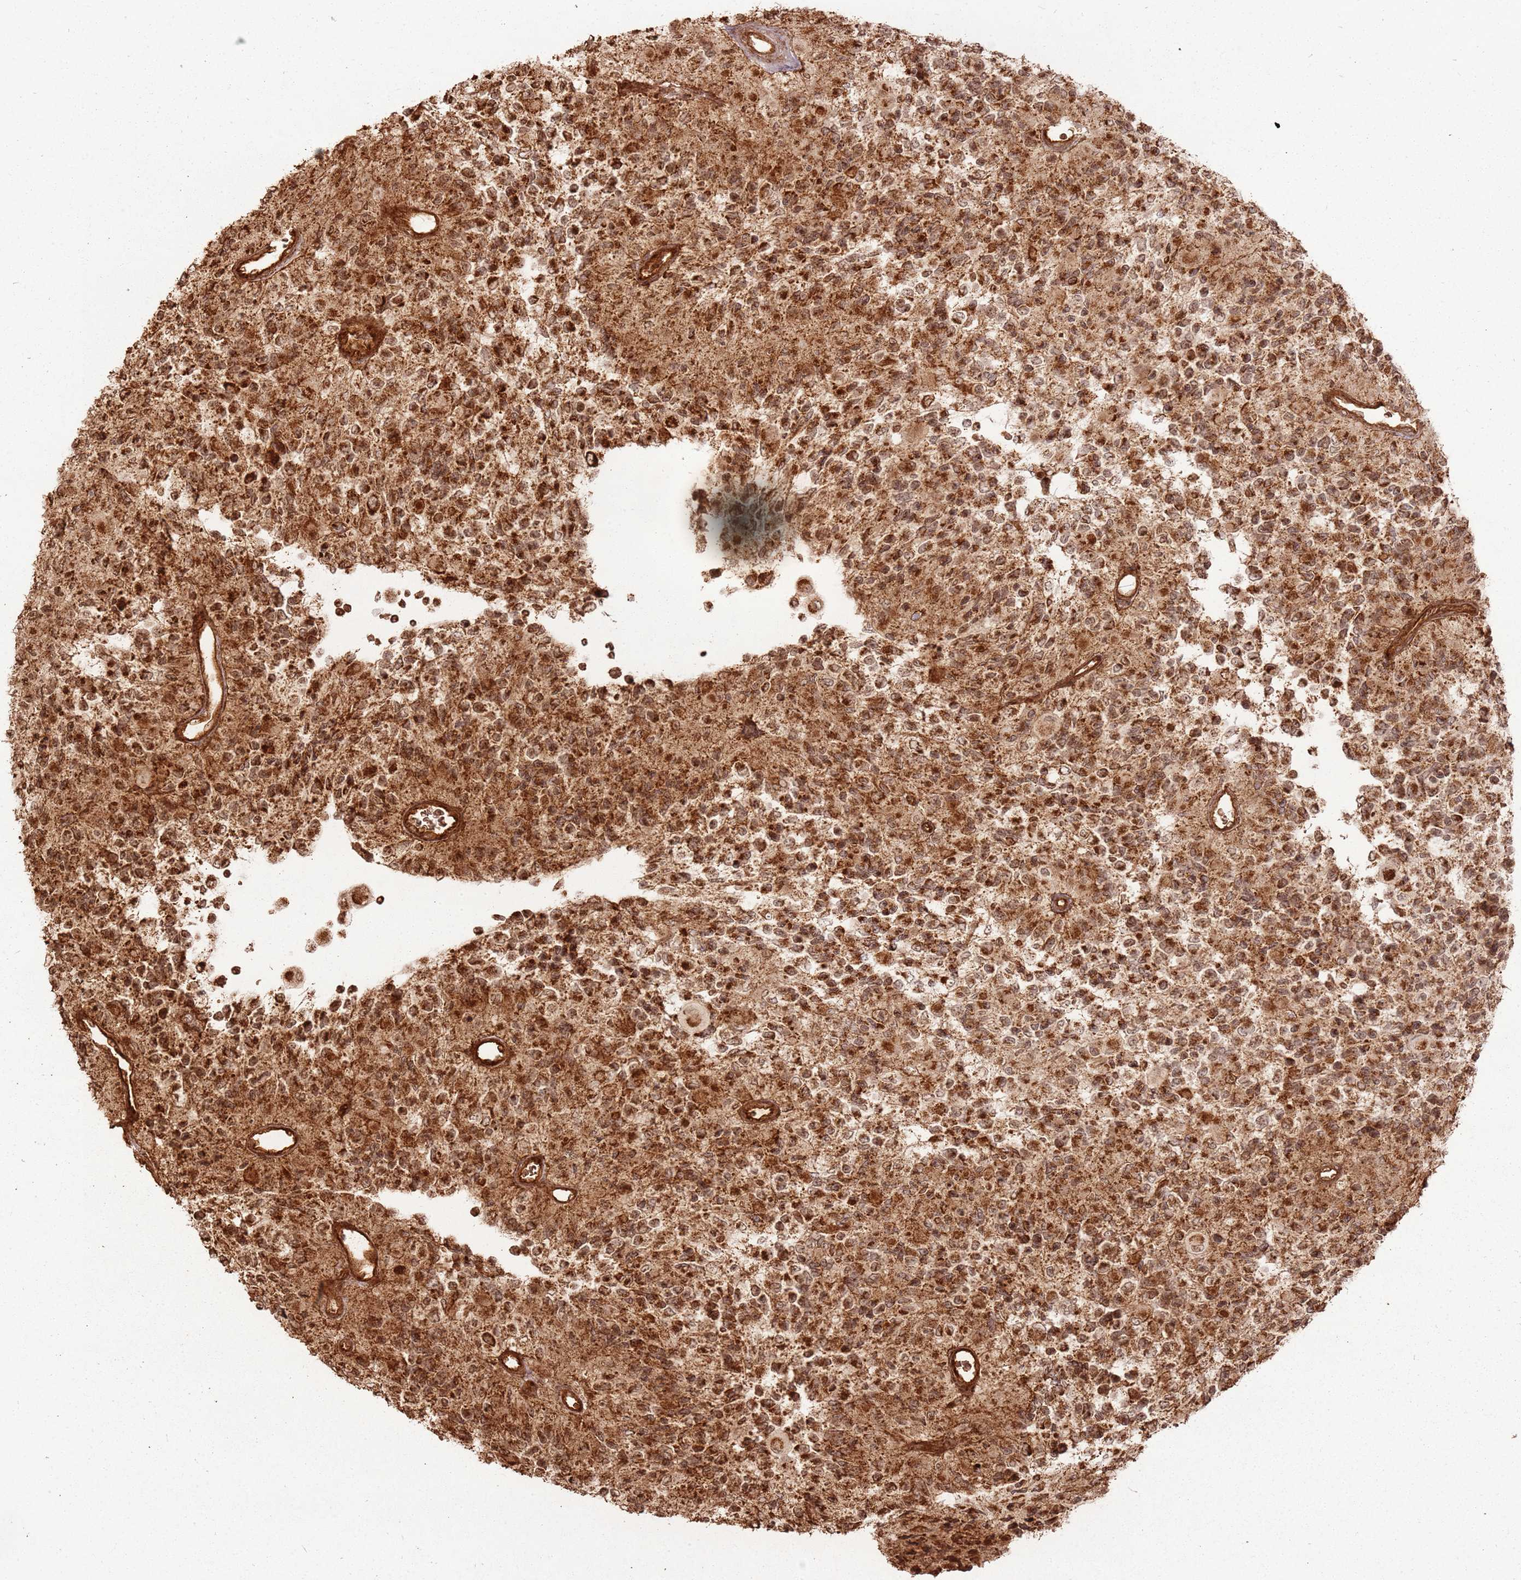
{"staining": {"intensity": "strong", "quantity": ">75%", "location": "cytoplasmic/membranous"}, "tissue": "glioma", "cell_type": "Tumor cells", "image_type": "cancer", "snomed": [{"axis": "morphology", "description": "Glioma, malignant, High grade"}, {"axis": "topography", "description": "Brain"}], "caption": "Protein staining of high-grade glioma (malignant) tissue reveals strong cytoplasmic/membranous positivity in approximately >75% of tumor cells.", "gene": "MRPS6", "patient": {"sex": "male", "age": 77}}